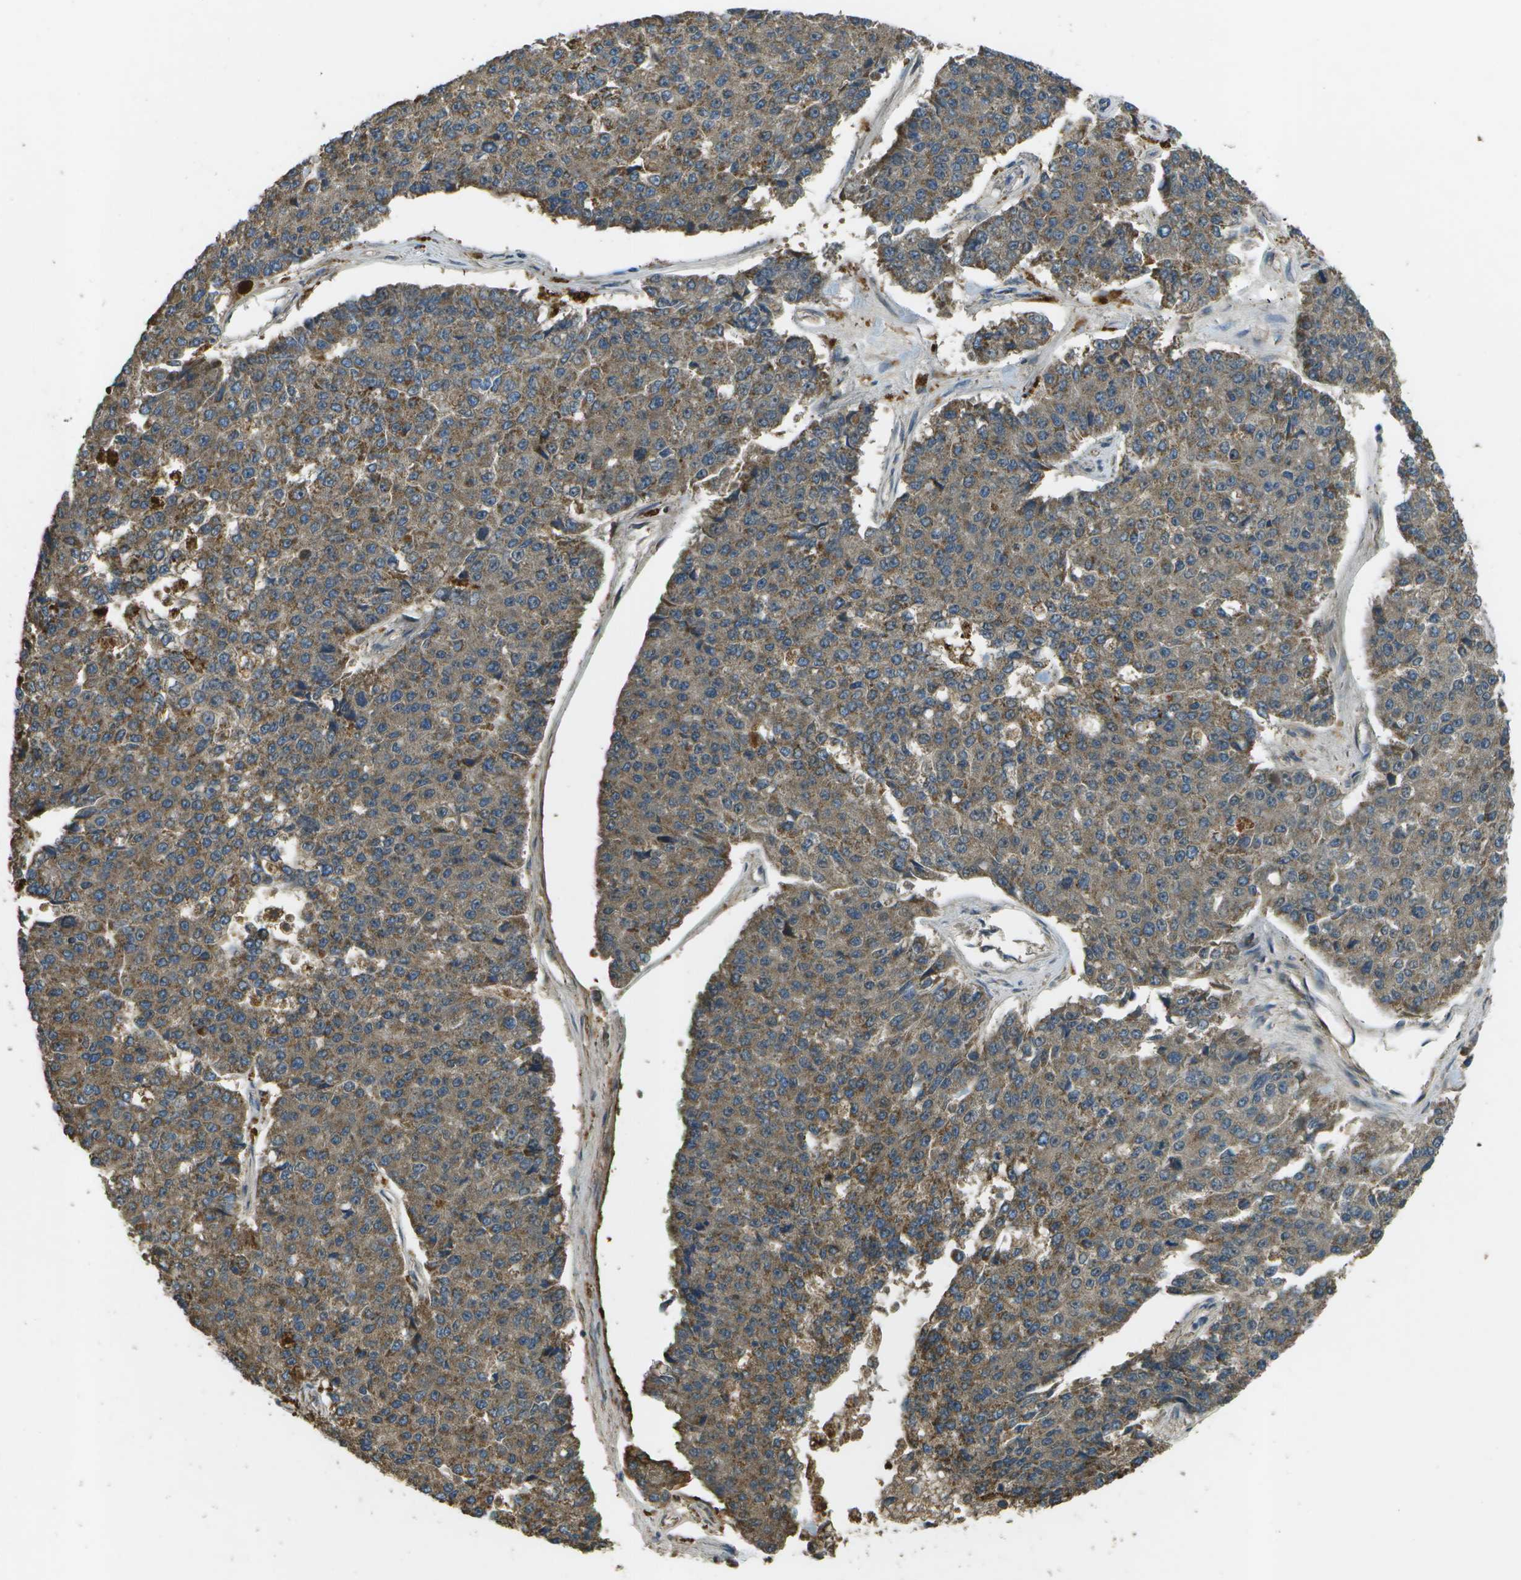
{"staining": {"intensity": "moderate", "quantity": ">75%", "location": "cytoplasmic/membranous"}, "tissue": "pancreatic cancer", "cell_type": "Tumor cells", "image_type": "cancer", "snomed": [{"axis": "morphology", "description": "Adenocarcinoma, NOS"}, {"axis": "topography", "description": "Pancreas"}], "caption": "Pancreatic adenocarcinoma stained for a protein reveals moderate cytoplasmic/membranous positivity in tumor cells.", "gene": "PXYLP1", "patient": {"sex": "male", "age": 50}}